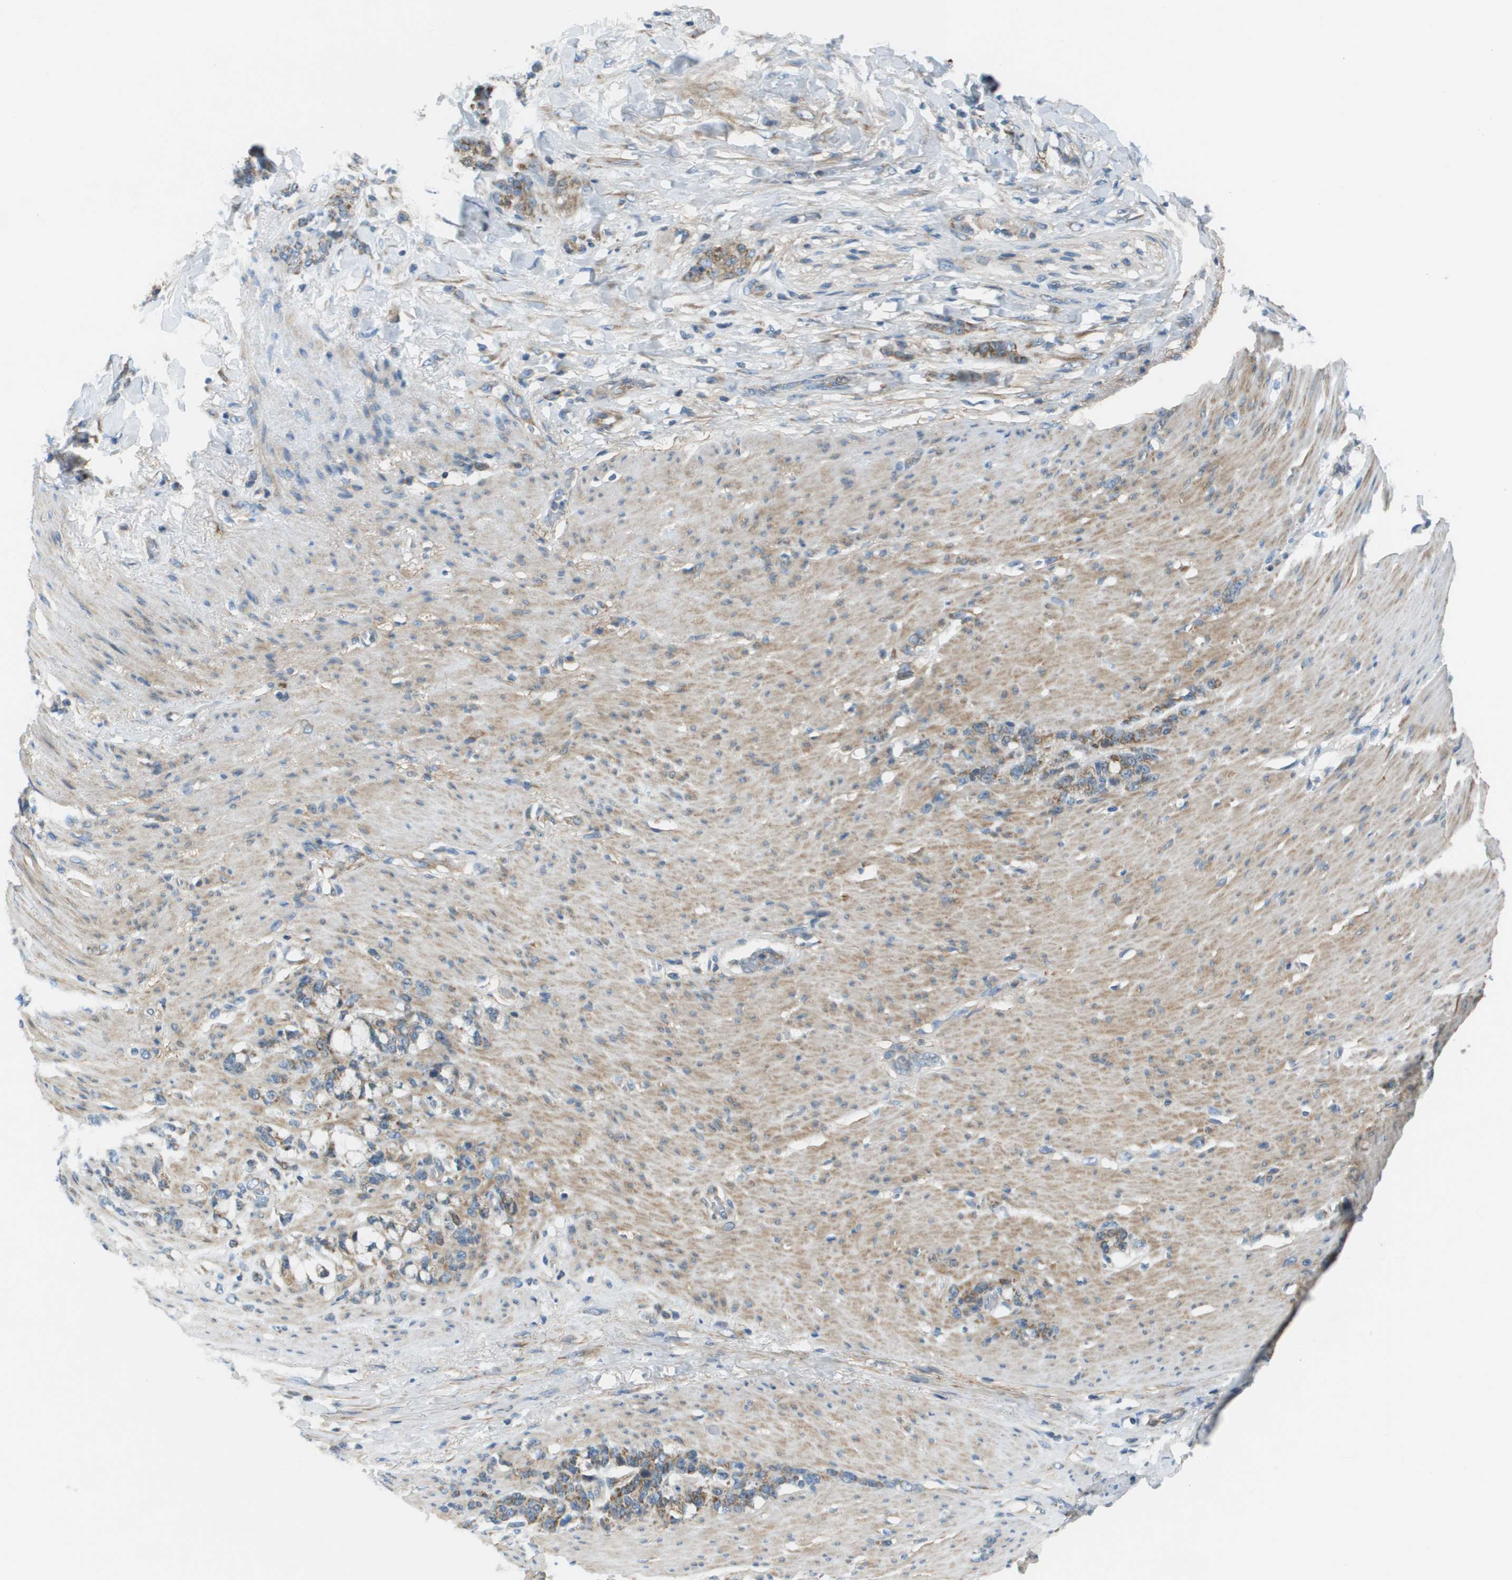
{"staining": {"intensity": "moderate", "quantity": ">75%", "location": "cytoplasmic/membranous"}, "tissue": "stomach cancer", "cell_type": "Tumor cells", "image_type": "cancer", "snomed": [{"axis": "morphology", "description": "Adenocarcinoma, NOS"}, {"axis": "topography", "description": "Stomach, lower"}], "caption": "There is medium levels of moderate cytoplasmic/membranous positivity in tumor cells of stomach adenocarcinoma, as demonstrated by immunohistochemical staining (brown color).", "gene": "GALNT6", "patient": {"sex": "male", "age": 88}}